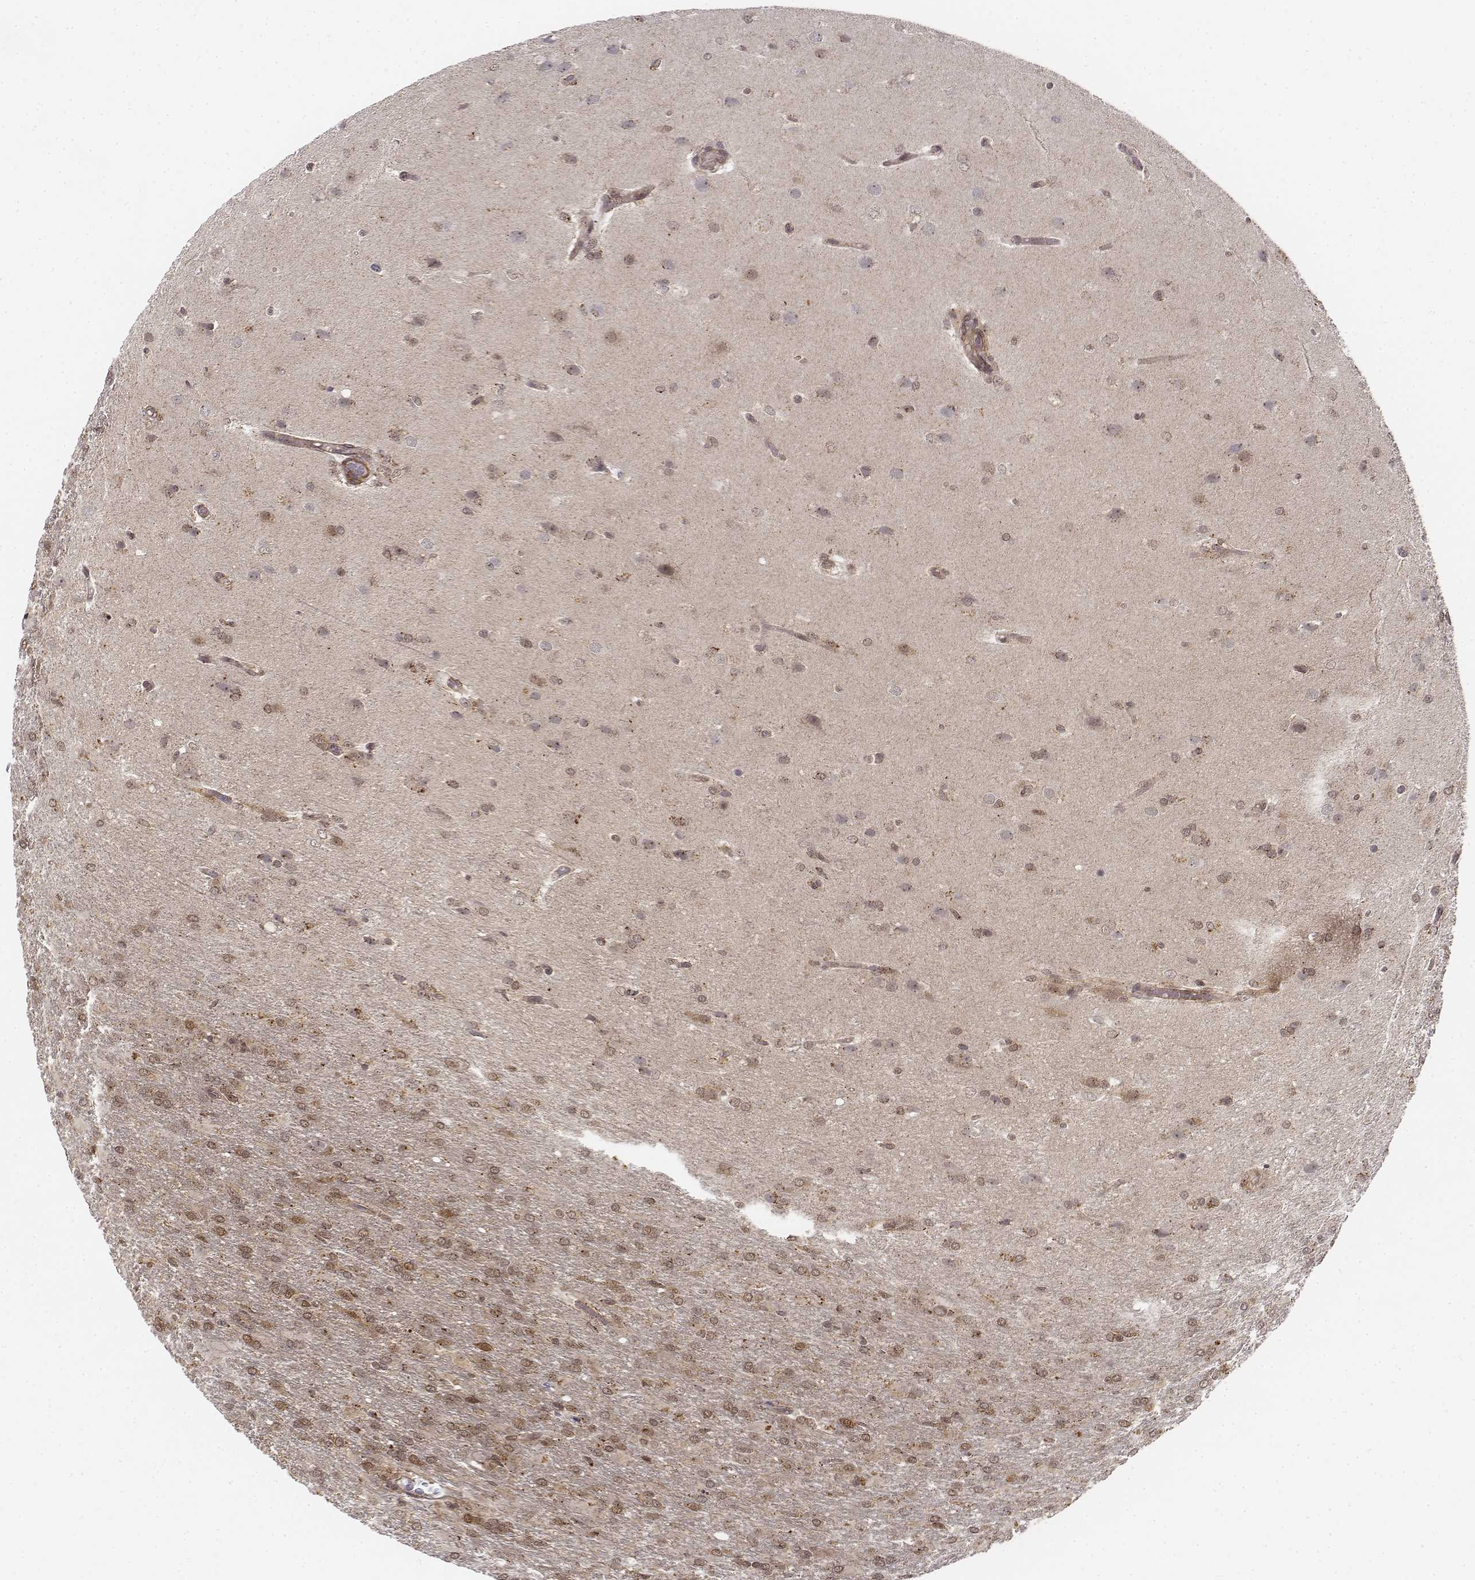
{"staining": {"intensity": "moderate", "quantity": ">75%", "location": "cytoplasmic/membranous,nuclear"}, "tissue": "glioma", "cell_type": "Tumor cells", "image_type": "cancer", "snomed": [{"axis": "morphology", "description": "Glioma, malignant, High grade"}, {"axis": "topography", "description": "Brain"}], "caption": "This image demonstrates IHC staining of human malignant glioma (high-grade), with medium moderate cytoplasmic/membranous and nuclear staining in about >75% of tumor cells.", "gene": "ZFYVE19", "patient": {"sex": "male", "age": 68}}